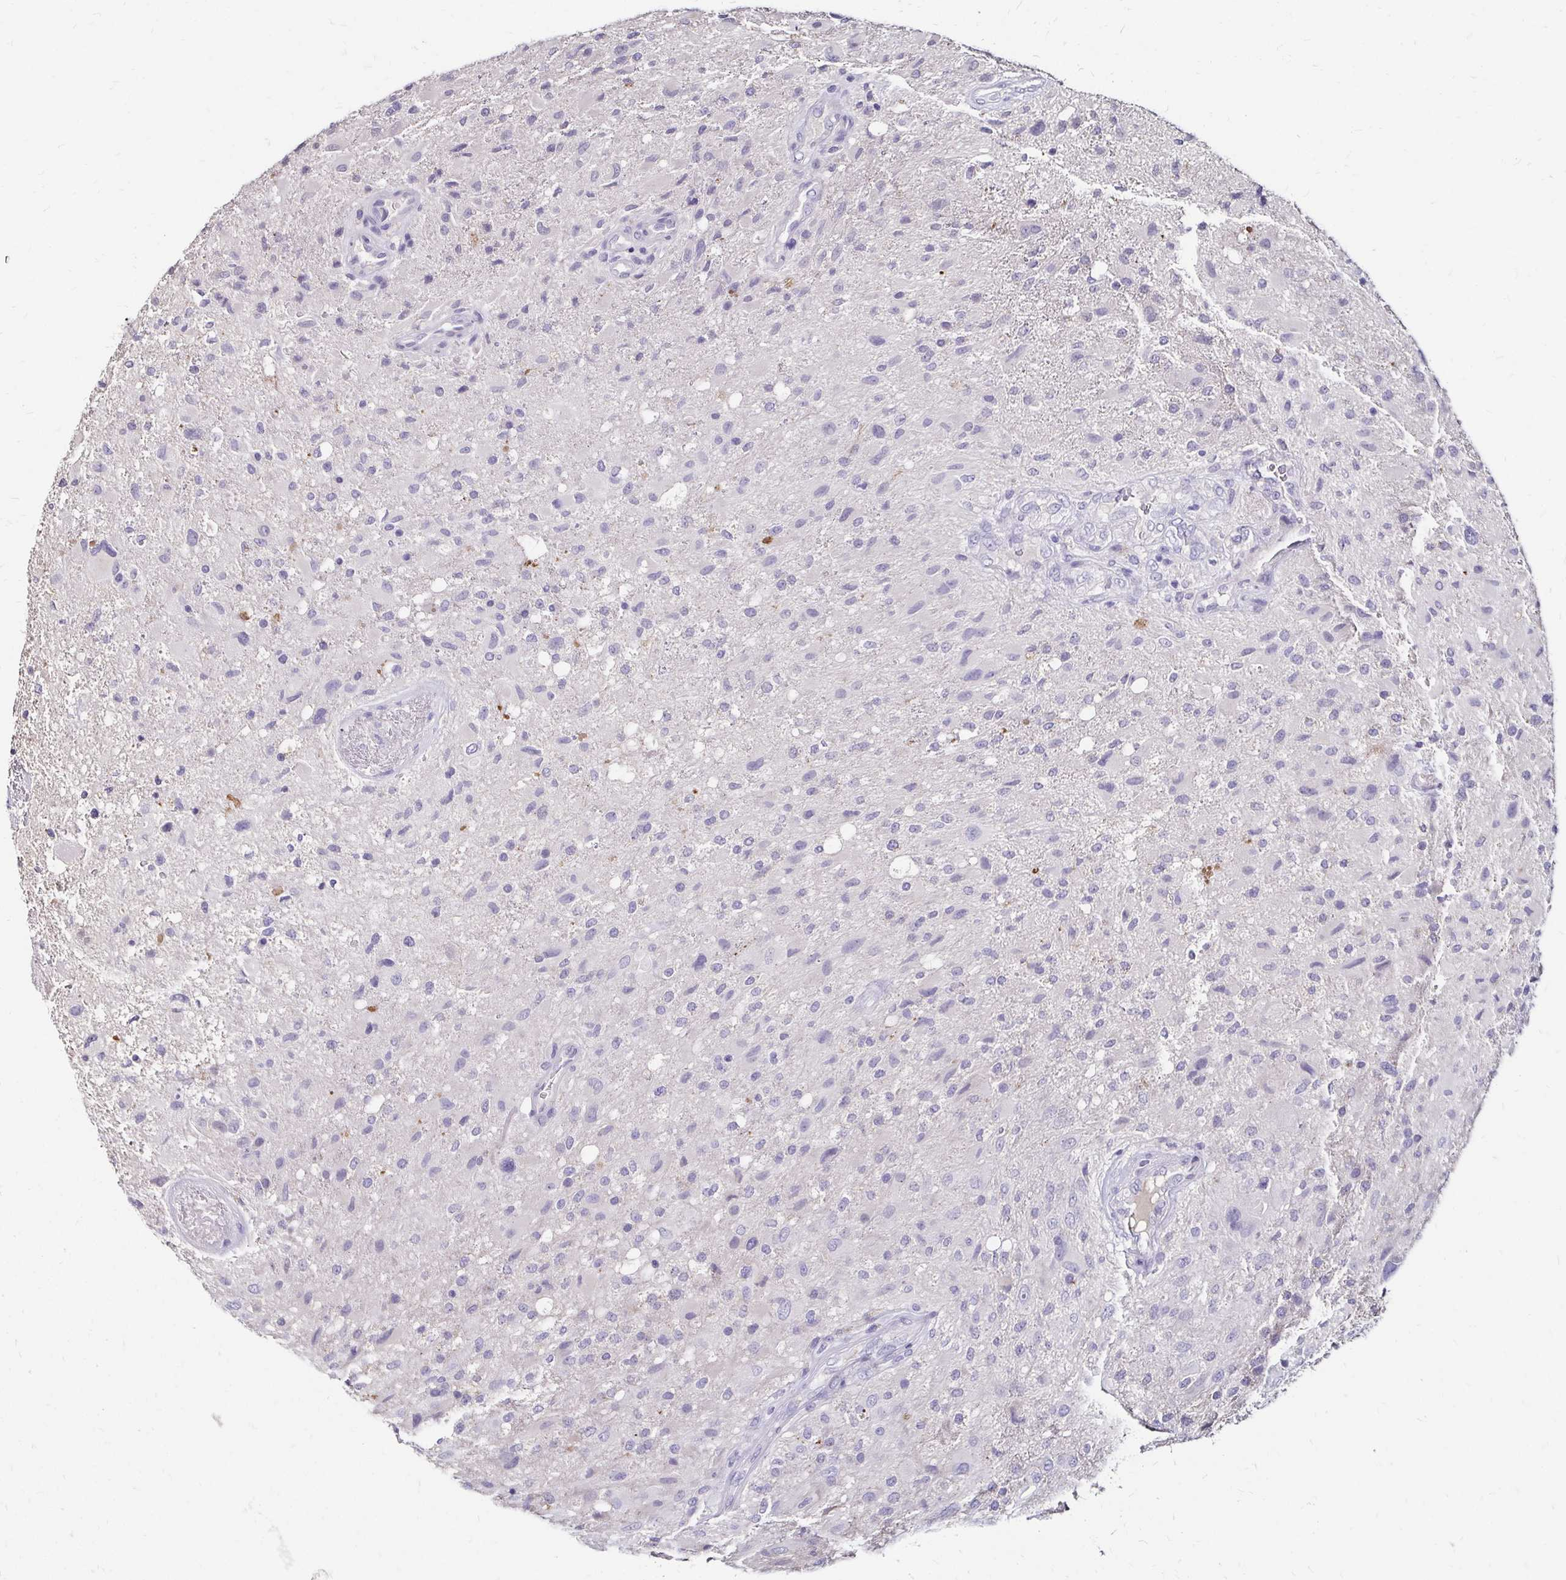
{"staining": {"intensity": "negative", "quantity": "none", "location": "none"}, "tissue": "glioma", "cell_type": "Tumor cells", "image_type": "cancer", "snomed": [{"axis": "morphology", "description": "Glioma, malignant, High grade"}, {"axis": "topography", "description": "Brain"}], "caption": "This is a micrograph of immunohistochemistry (IHC) staining of malignant high-grade glioma, which shows no expression in tumor cells.", "gene": "SCG3", "patient": {"sex": "male", "age": 53}}